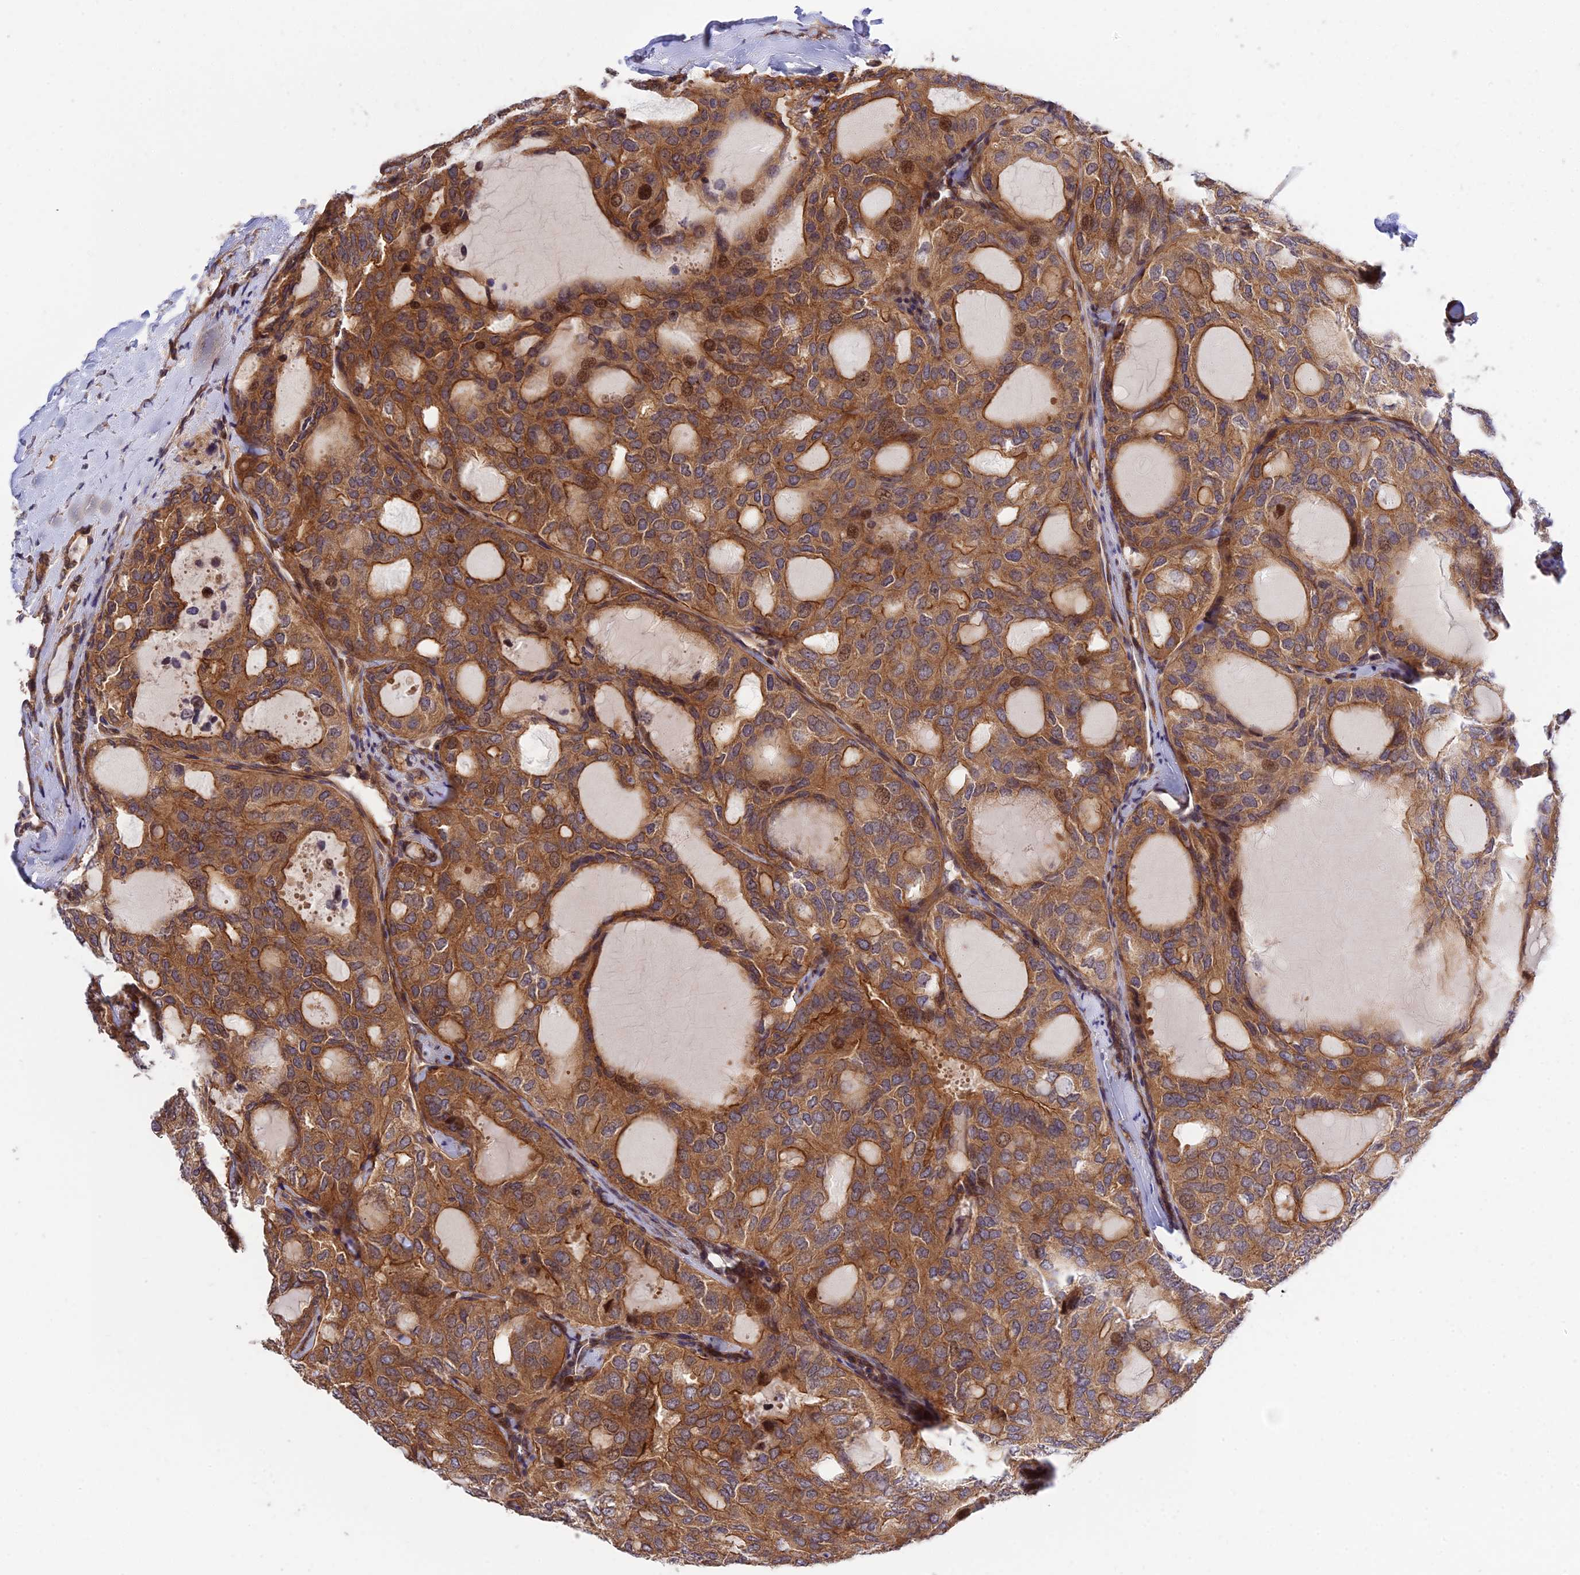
{"staining": {"intensity": "strong", "quantity": ">75%", "location": "cytoplasmic/membranous"}, "tissue": "thyroid cancer", "cell_type": "Tumor cells", "image_type": "cancer", "snomed": [{"axis": "morphology", "description": "Follicular adenoma carcinoma, NOS"}, {"axis": "topography", "description": "Thyroid gland"}], "caption": "Follicular adenoma carcinoma (thyroid) stained for a protein (brown) shows strong cytoplasmic/membranous positive positivity in approximately >75% of tumor cells.", "gene": "SMG6", "patient": {"sex": "male", "age": 75}}